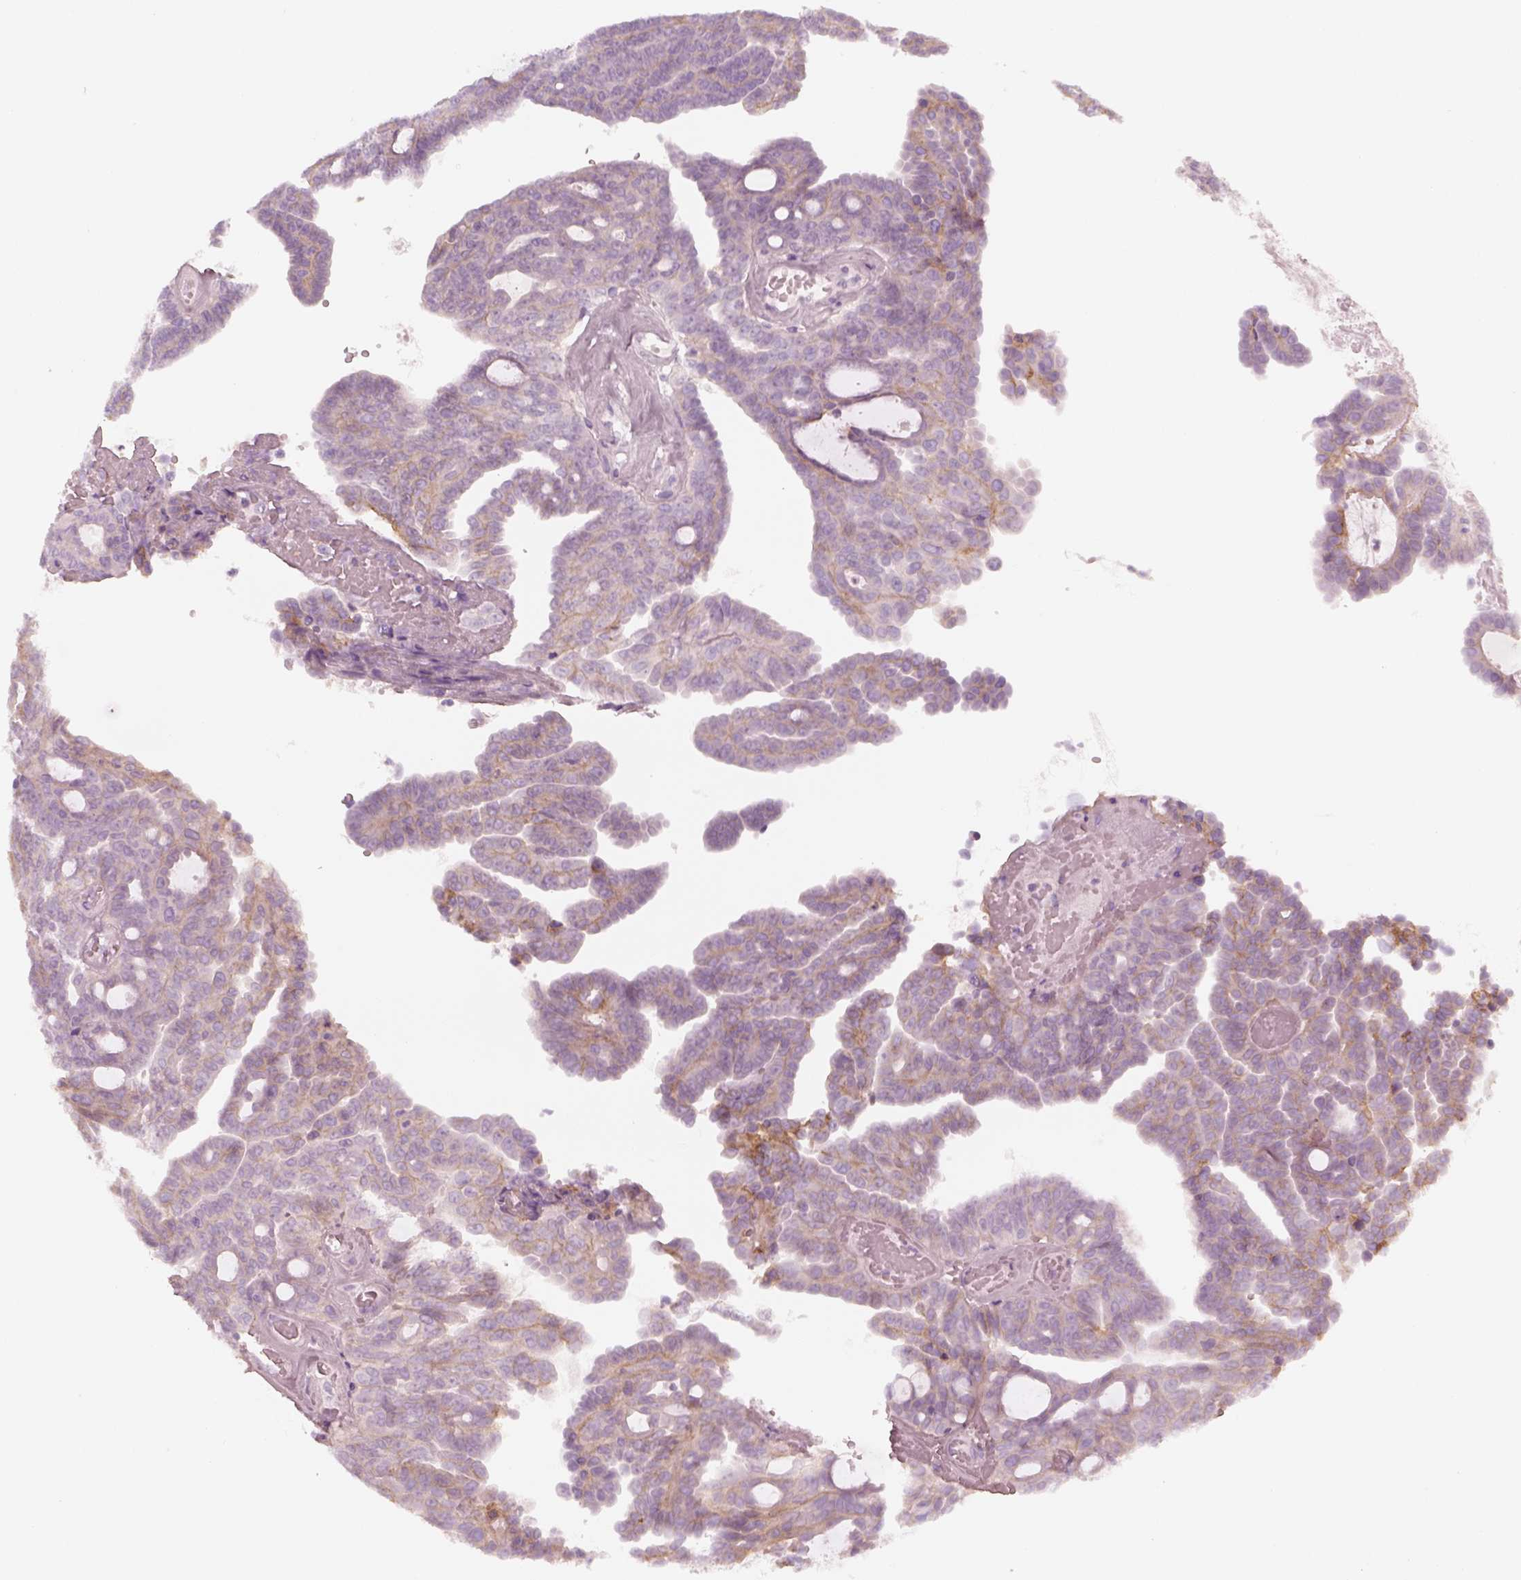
{"staining": {"intensity": "negative", "quantity": "none", "location": "none"}, "tissue": "ovarian cancer", "cell_type": "Tumor cells", "image_type": "cancer", "snomed": [{"axis": "morphology", "description": "Cystadenocarcinoma, serous, NOS"}, {"axis": "topography", "description": "Ovary"}], "caption": "IHC histopathology image of ovarian cancer stained for a protein (brown), which reveals no staining in tumor cells.", "gene": "CRYBA2", "patient": {"sex": "female", "age": 71}}